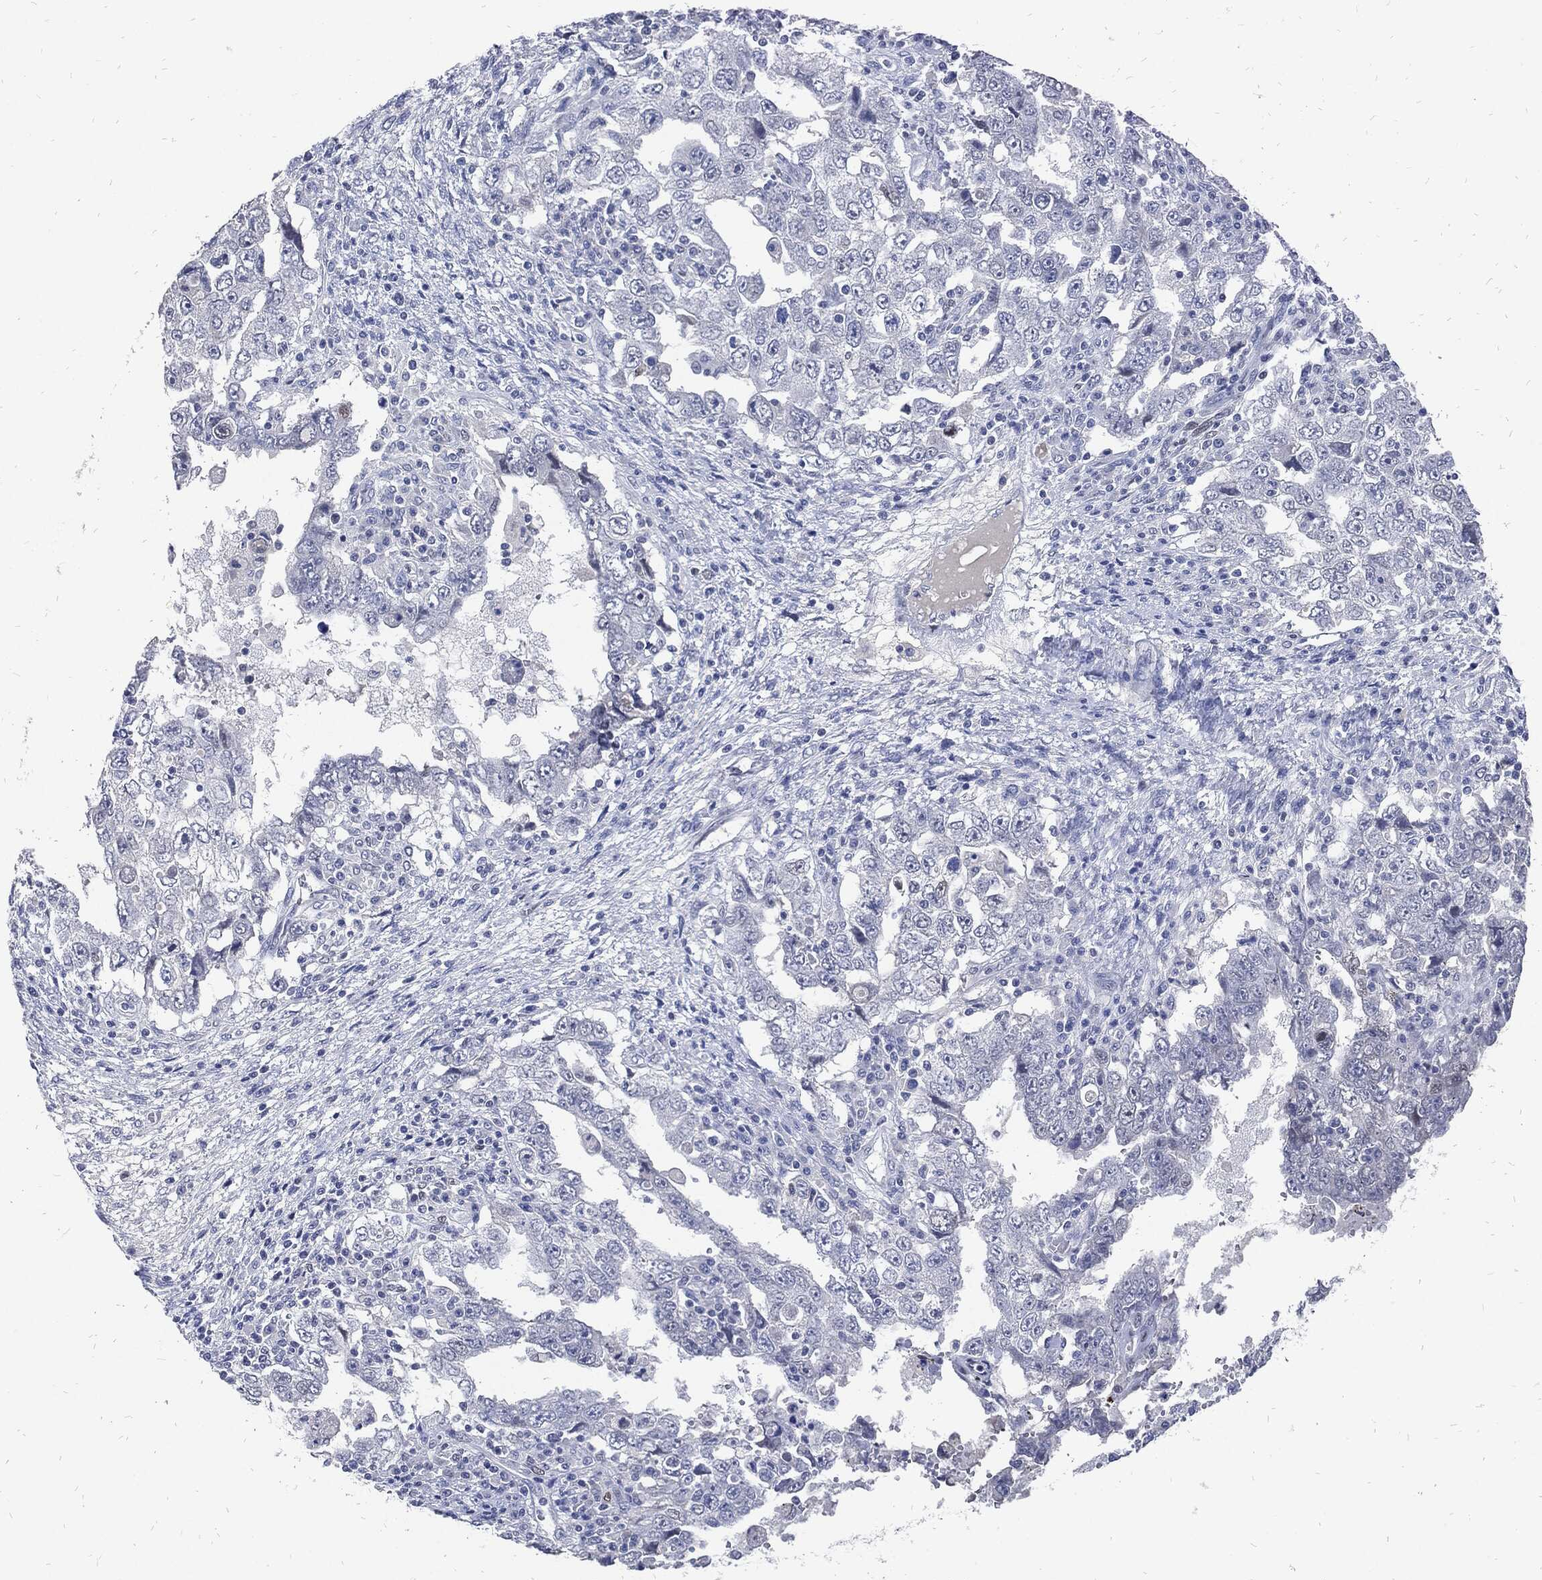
{"staining": {"intensity": "moderate", "quantity": "<25%", "location": "nuclear"}, "tissue": "testis cancer", "cell_type": "Tumor cells", "image_type": "cancer", "snomed": [{"axis": "morphology", "description": "Carcinoma, Embryonal, NOS"}, {"axis": "topography", "description": "Testis"}], "caption": "Embryonal carcinoma (testis) tissue demonstrates moderate nuclear staining in approximately <25% of tumor cells, visualized by immunohistochemistry.", "gene": "JUN", "patient": {"sex": "male", "age": 26}}